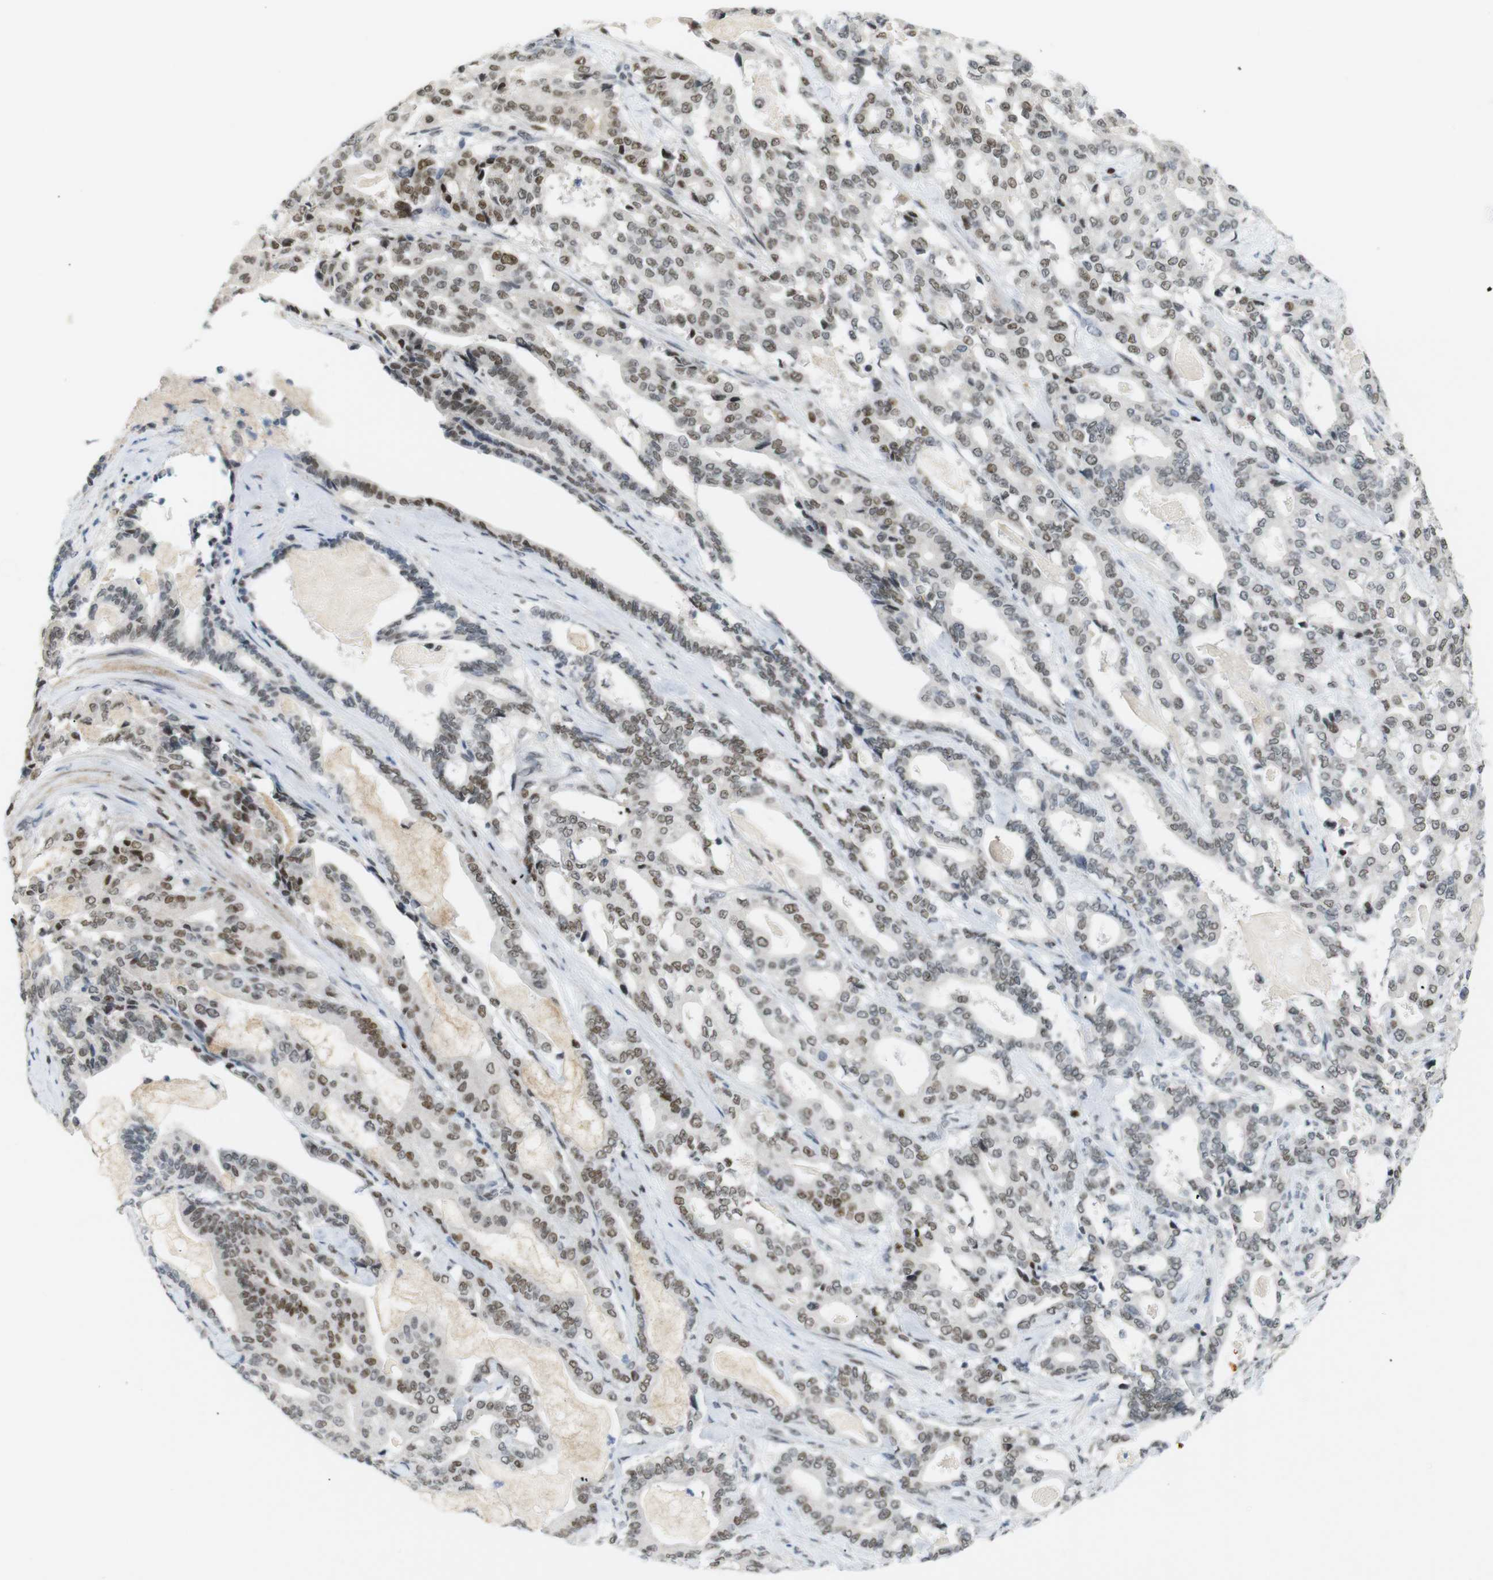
{"staining": {"intensity": "strong", "quantity": "25%-75%", "location": "nuclear"}, "tissue": "pancreatic cancer", "cell_type": "Tumor cells", "image_type": "cancer", "snomed": [{"axis": "morphology", "description": "Adenocarcinoma, NOS"}, {"axis": "topography", "description": "Pancreas"}], "caption": "The image reveals staining of pancreatic adenocarcinoma, revealing strong nuclear protein expression (brown color) within tumor cells.", "gene": "RIOX2", "patient": {"sex": "male", "age": 63}}